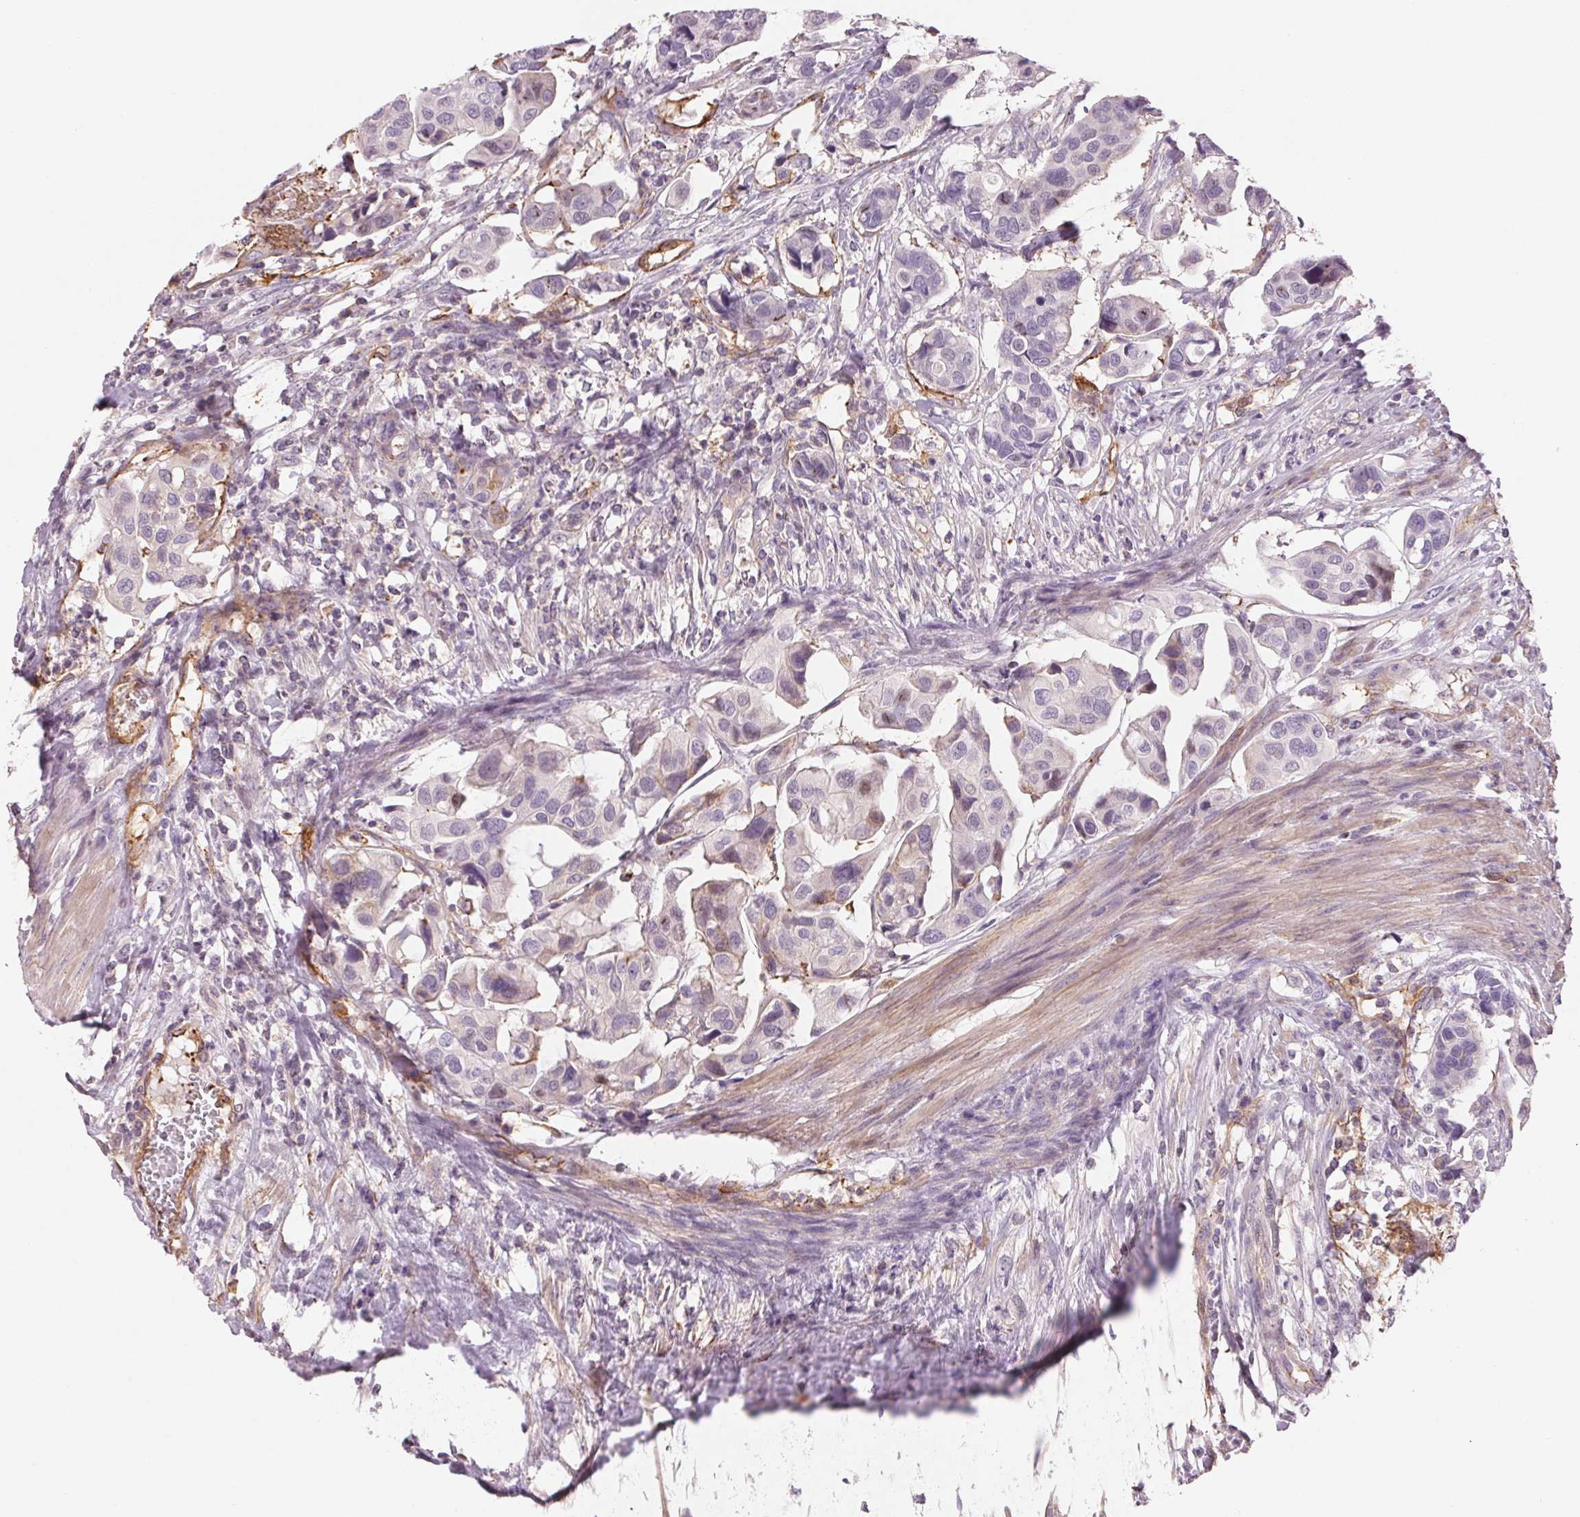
{"staining": {"intensity": "negative", "quantity": "none", "location": "none"}, "tissue": "renal cancer", "cell_type": "Tumor cells", "image_type": "cancer", "snomed": [{"axis": "morphology", "description": "Adenocarcinoma, NOS"}, {"axis": "topography", "description": "Urinary bladder"}], "caption": "This is a photomicrograph of immunohistochemistry (IHC) staining of renal cancer, which shows no staining in tumor cells. (Stains: DAB (3,3'-diaminobenzidine) immunohistochemistry with hematoxylin counter stain, Microscopy: brightfield microscopy at high magnification).", "gene": "ANKRD13B", "patient": {"sex": "male", "age": 61}}